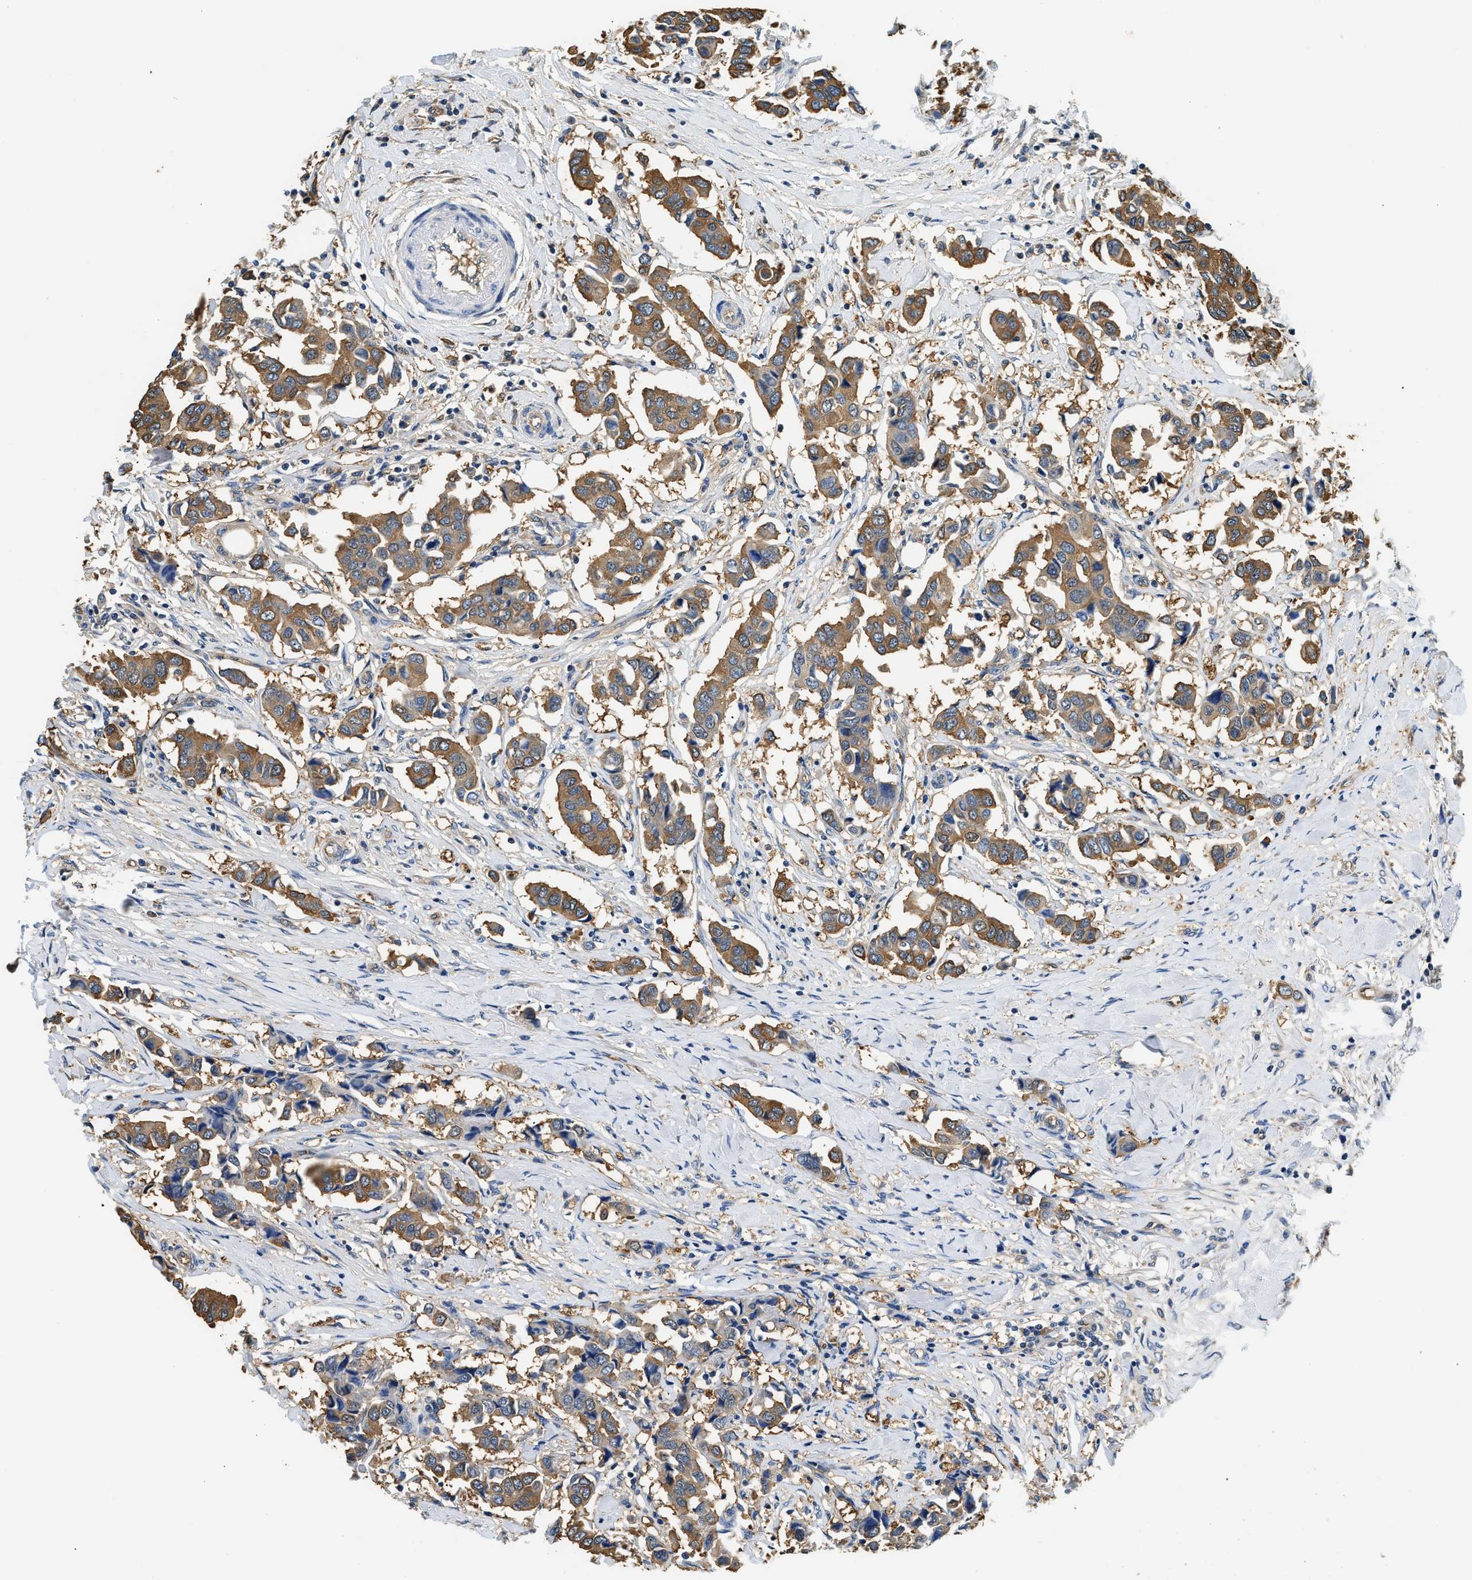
{"staining": {"intensity": "moderate", "quantity": ">75%", "location": "cytoplasmic/membranous"}, "tissue": "breast cancer", "cell_type": "Tumor cells", "image_type": "cancer", "snomed": [{"axis": "morphology", "description": "Duct carcinoma"}, {"axis": "topography", "description": "Breast"}], "caption": "High-magnification brightfield microscopy of breast intraductal carcinoma stained with DAB (3,3'-diaminobenzidine) (brown) and counterstained with hematoxylin (blue). tumor cells exhibit moderate cytoplasmic/membranous expression is identified in approximately>75% of cells.", "gene": "PPP2R1B", "patient": {"sex": "female", "age": 80}}